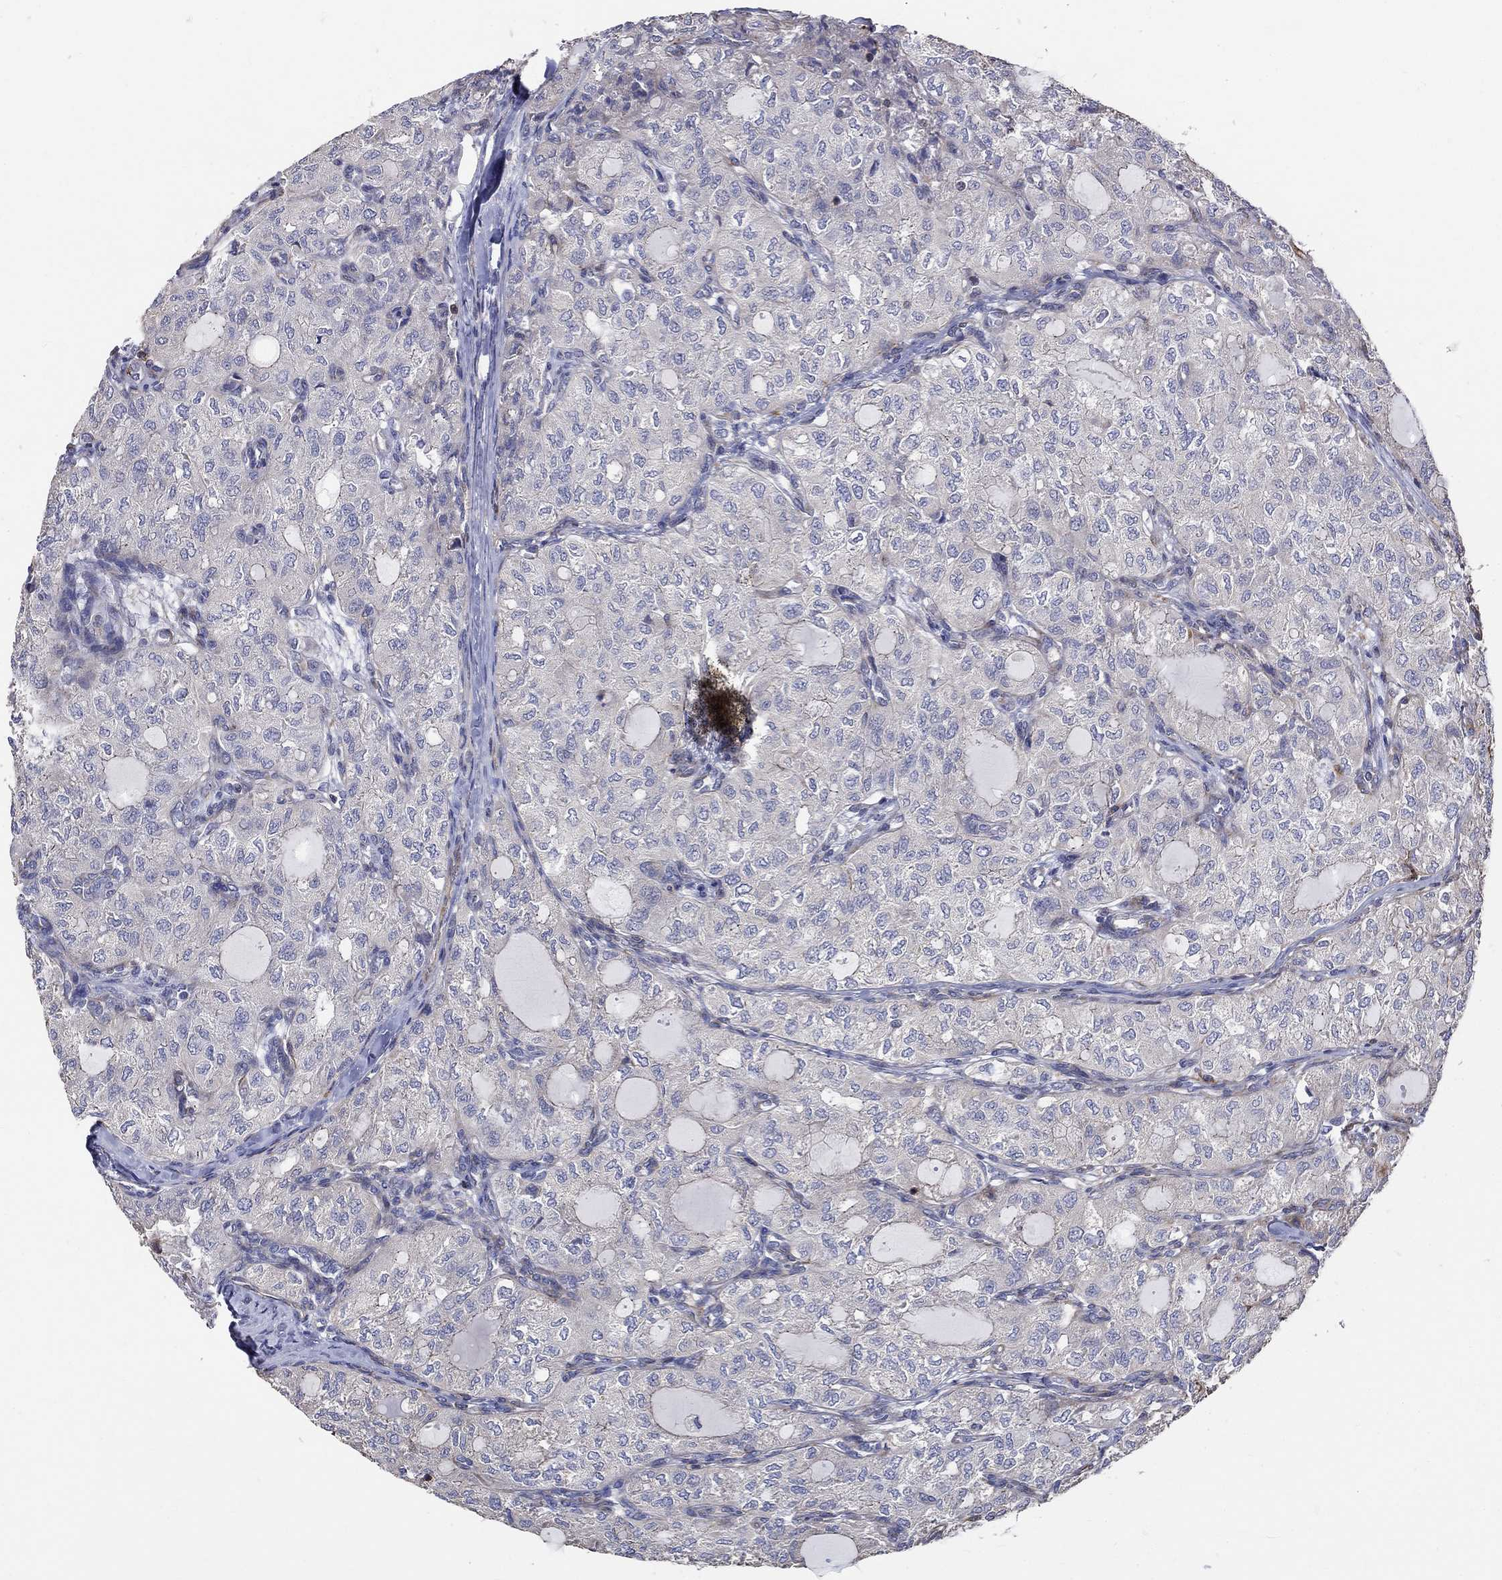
{"staining": {"intensity": "negative", "quantity": "none", "location": "none"}, "tissue": "thyroid cancer", "cell_type": "Tumor cells", "image_type": "cancer", "snomed": [{"axis": "morphology", "description": "Follicular adenoma carcinoma, NOS"}, {"axis": "topography", "description": "Thyroid gland"}], "caption": "IHC histopathology image of human thyroid cancer (follicular adenoma carcinoma) stained for a protein (brown), which reveals no positivity in tumor cells.", "gene": "NPHP1", "patient": {"sex": "male", "age": 75}}